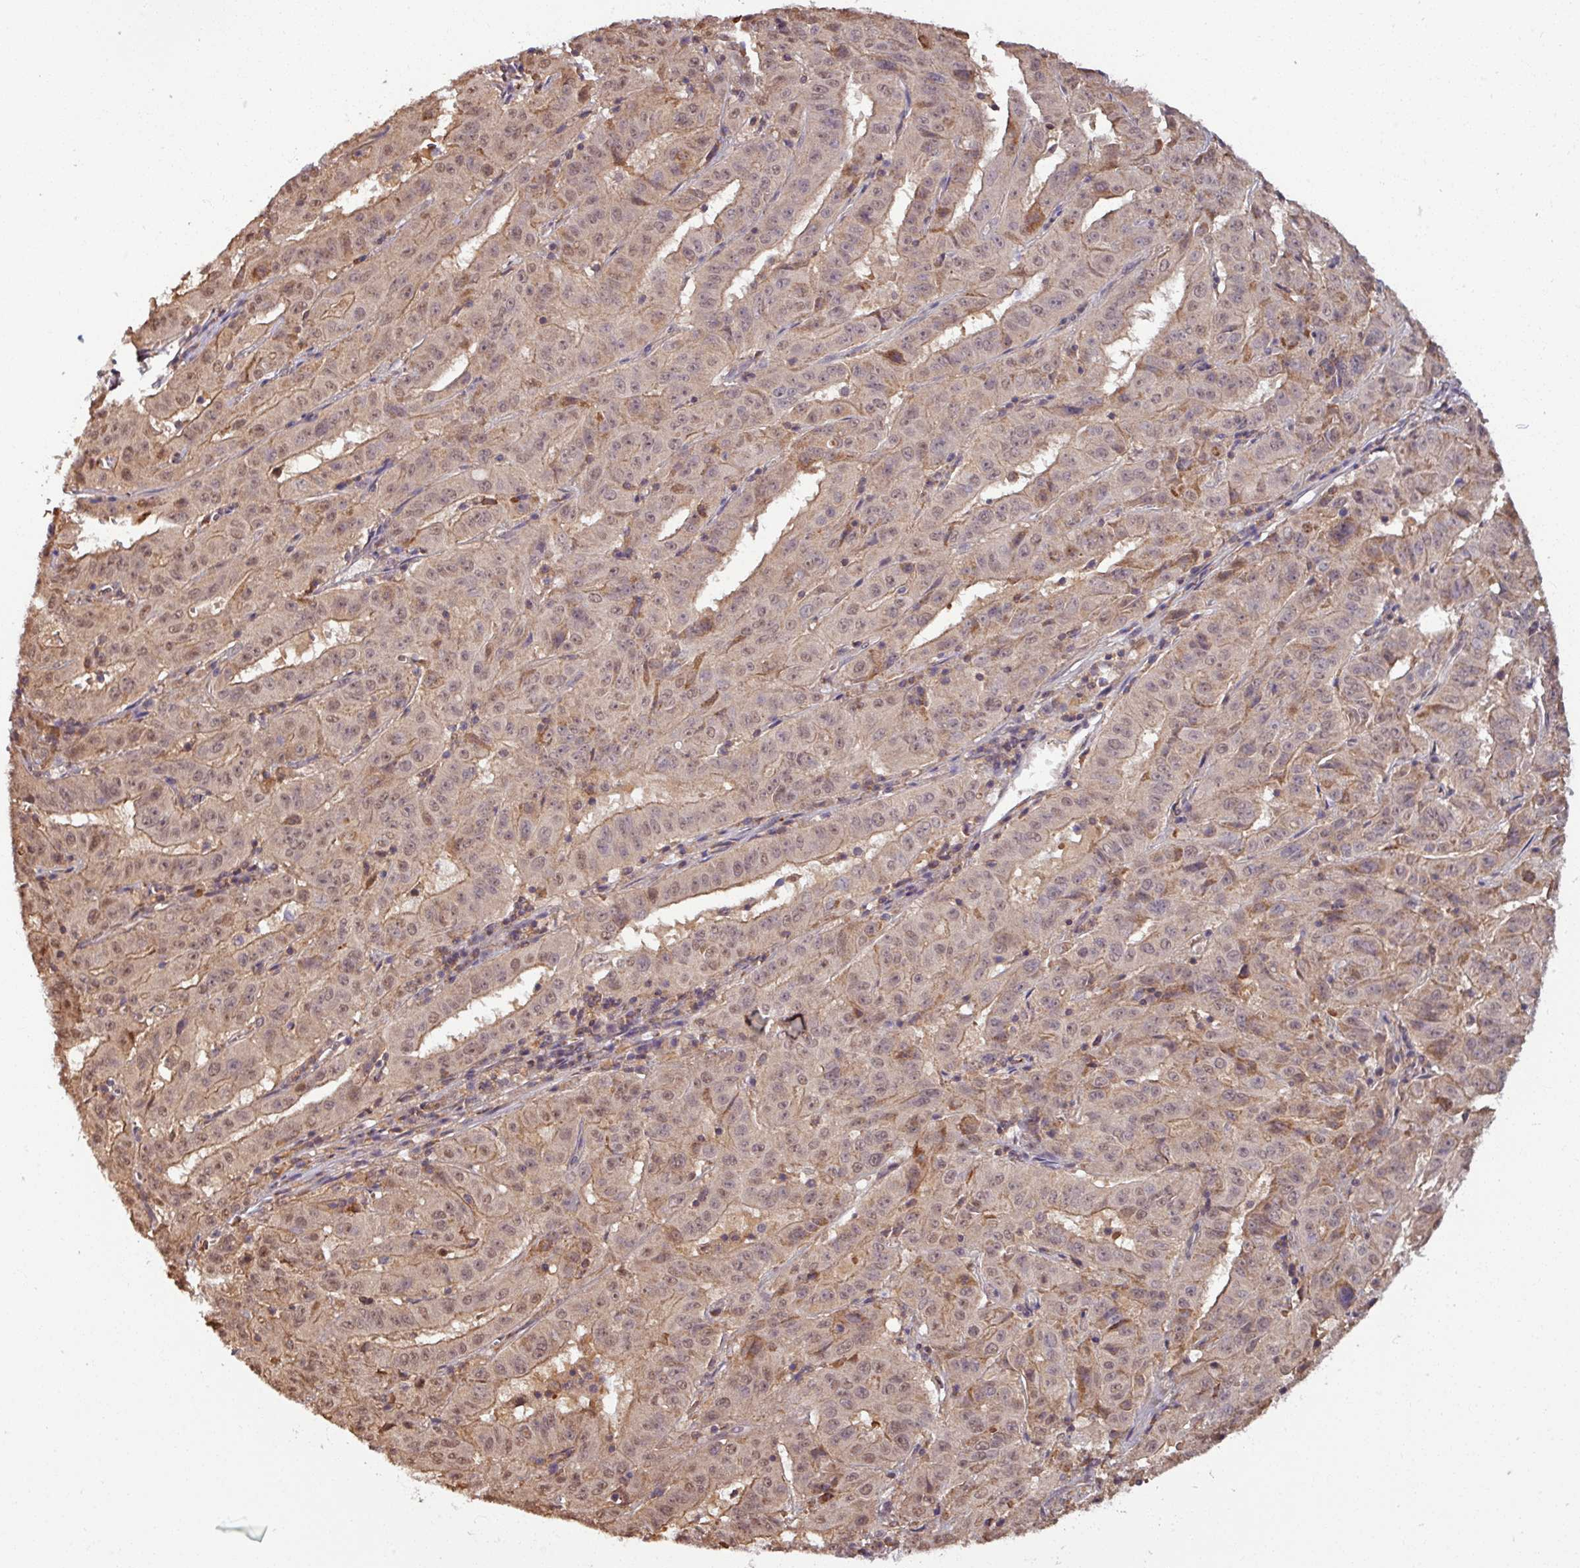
{"staining": {"intensity": "weak", "quantity": ">75%", "location": "cytoplasmic/membranous,nuclear"}, "tissue": "pancreatic cancer", "cell_type": "Tumor cells", "image_type": "cancer", "snomed": [{"axis": "morphology", "description": "Adenocarcinoma, NOS"}, {"axis": "topography", "description": "Pancreas"}], "caption": "A brown stain highlights weak cytoplasmic/membranous and nuclear positivity of a protein in pancreatic adenocarcinoma tumor cells. The staining was performed using DAB (3,3'-diaminobenzidine), with brown indicating positive protein expression. Nuclei are stained blue with hematoxylin.", "gene": "TUSC3", "patient": {"sex": "male", "age": 63}}